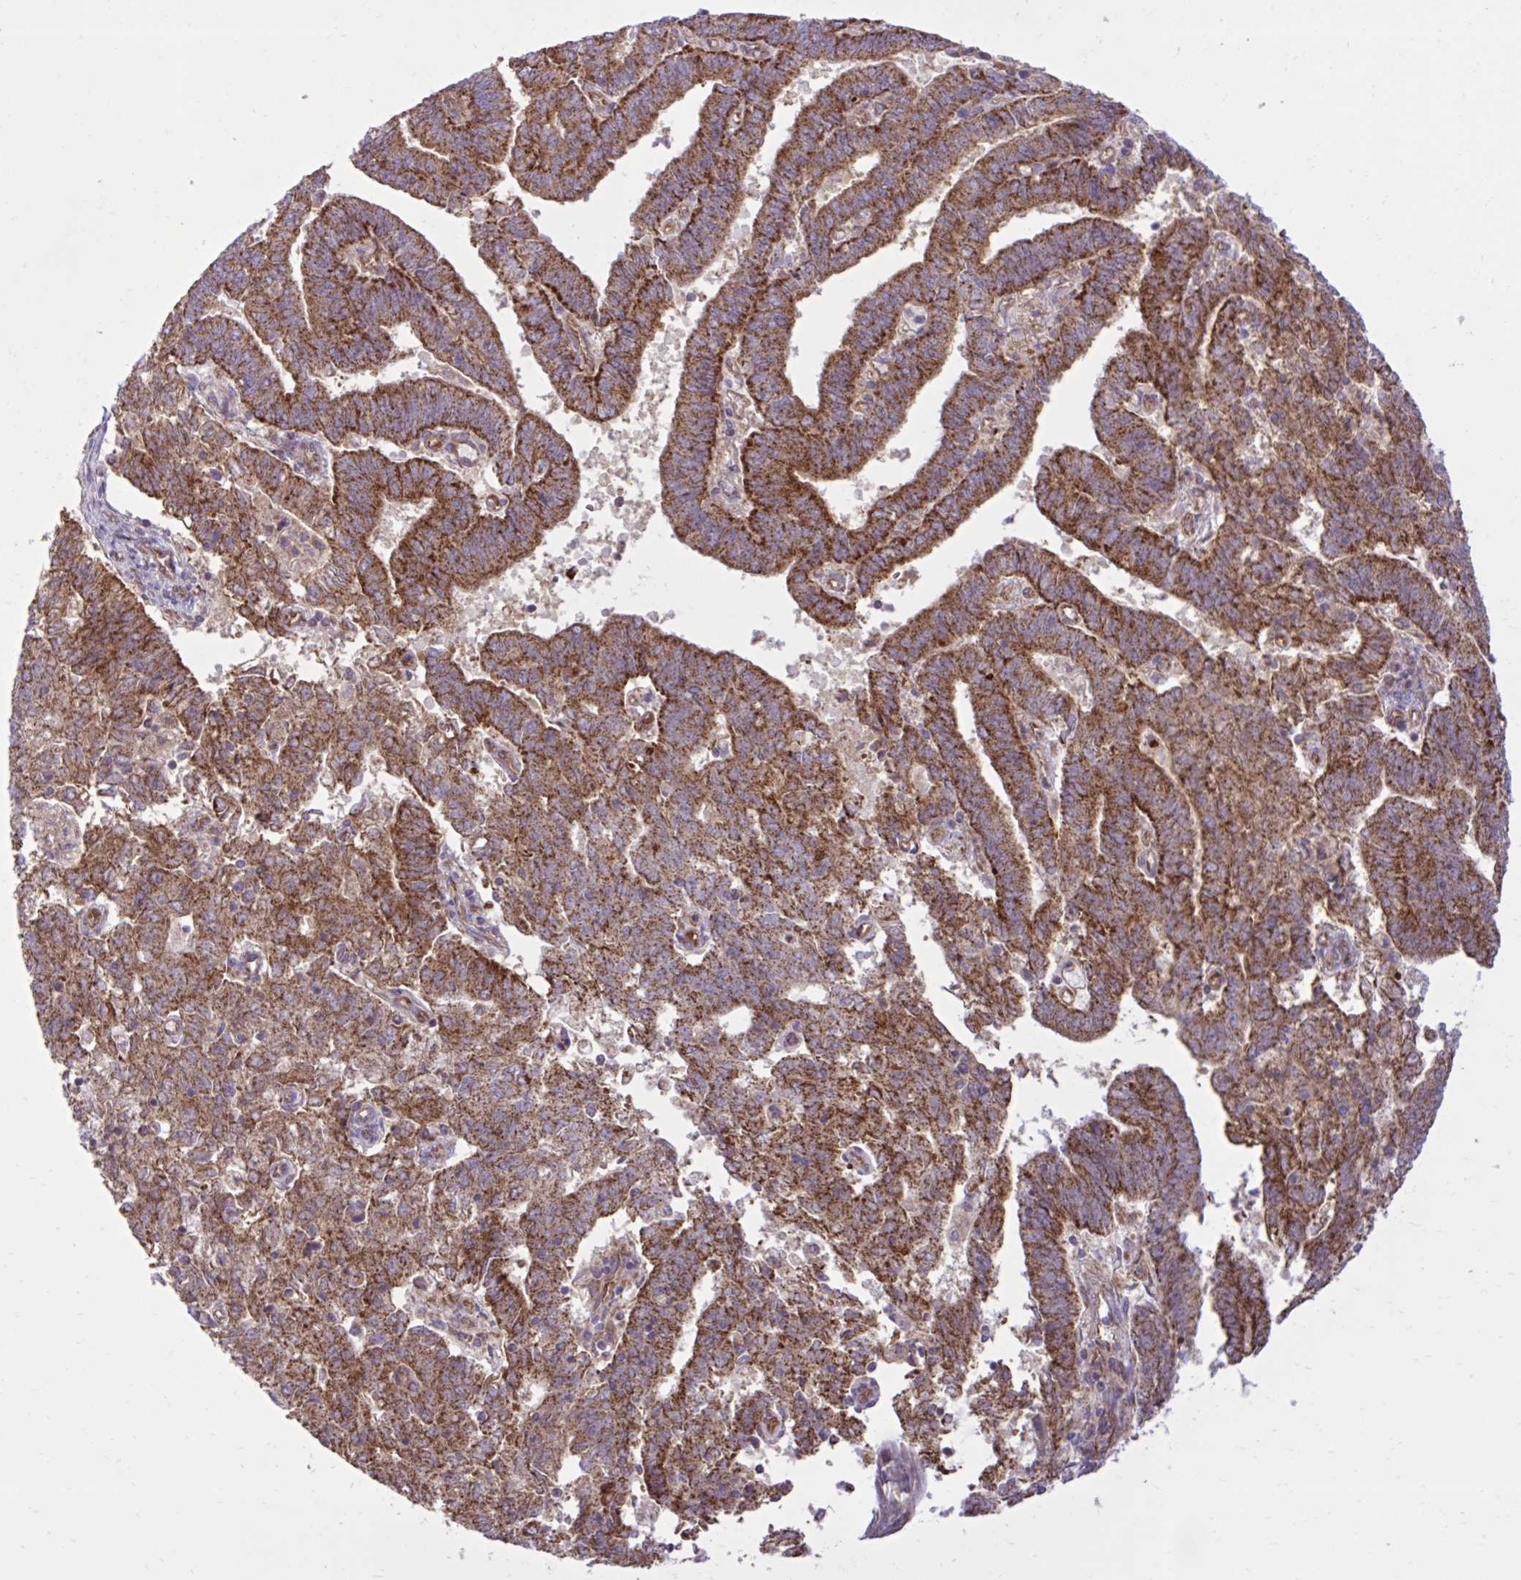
{"staining": {"intensity": "strong", "quantity": ">75%", "location": "cytoplasmic/membranous"}, "tissue": "endometrial cancer", "cell_type": "Tumor cells", "image_type": "cancer", "snomed": [{"axis": "morphology", "description": "Adenocarcinoma, NOS"}, {"axis": "topography", "description": "Endometrium"}], "caption": "Human endometrial adenocarcinoma stained for a protein (brown) reveals strong cytoplasmic/membranous positive positivity in about >75% of tumor cells.", "gene": "LIMS1", "patient": {"sex": "female", "age": 82}}